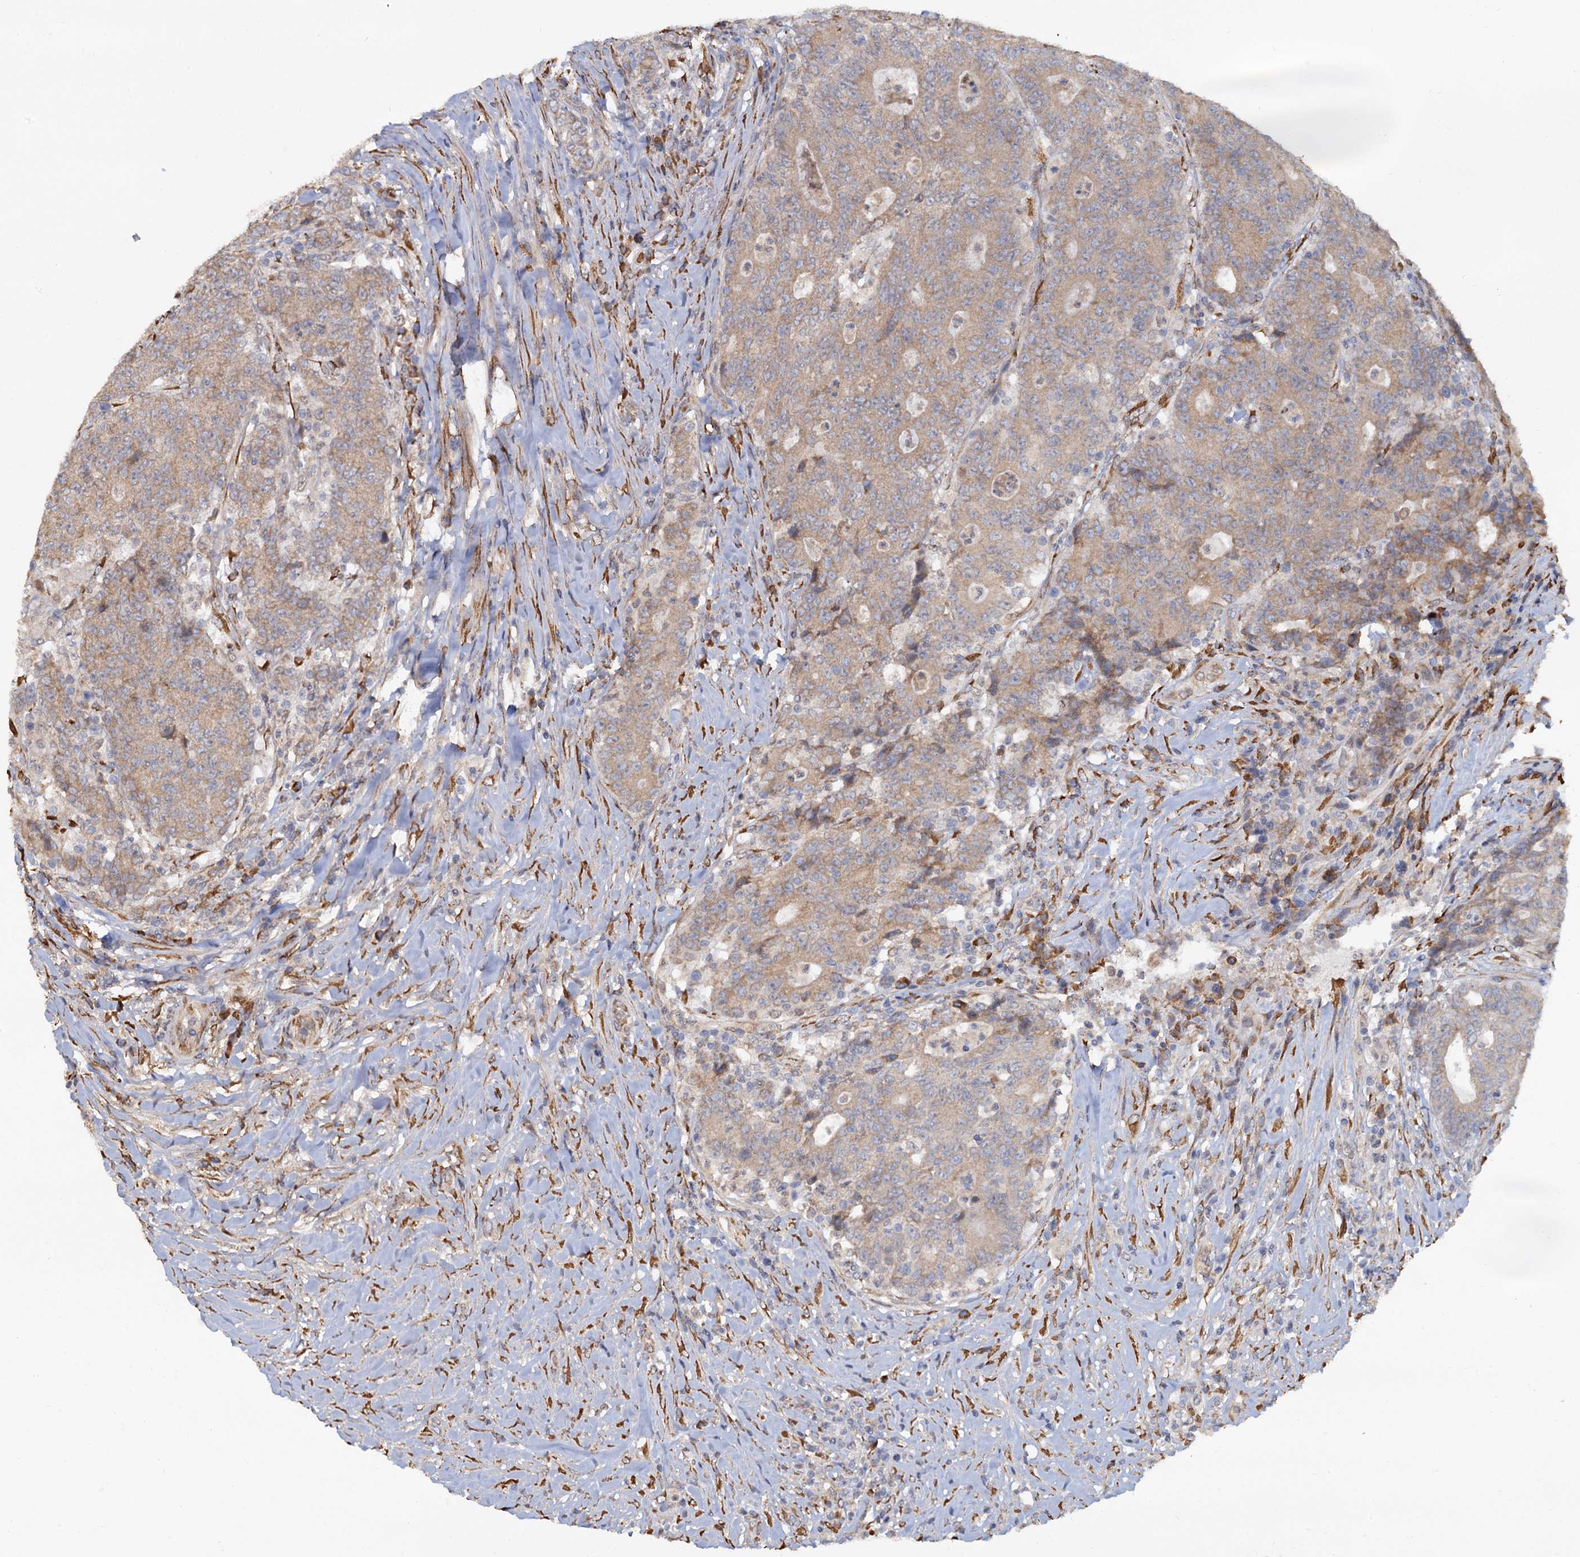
{"staining": {"intensity": "moderate", "quantity": ">75%", "location": "cytoplasmic/membranous"}, "tissue": "colorectal cancer", "cell_type": "Tumor cells", "image_type": "cancer", "snomed": [{"axis": "morphology", "description": "Adenocarcinoma, NOS"}, {"axis": "topography", "description": "Colon"}], "caption": "A brown stain highlights moderate cytoplasmic/membranous staining of a protein in human colorectal adenocarcinoma tumor cells. The protein of interest is shown in brown color, while the nuclei are stained blue.", "gene": "LRRC51", "patient": {"sex": "female", "age": 75}}